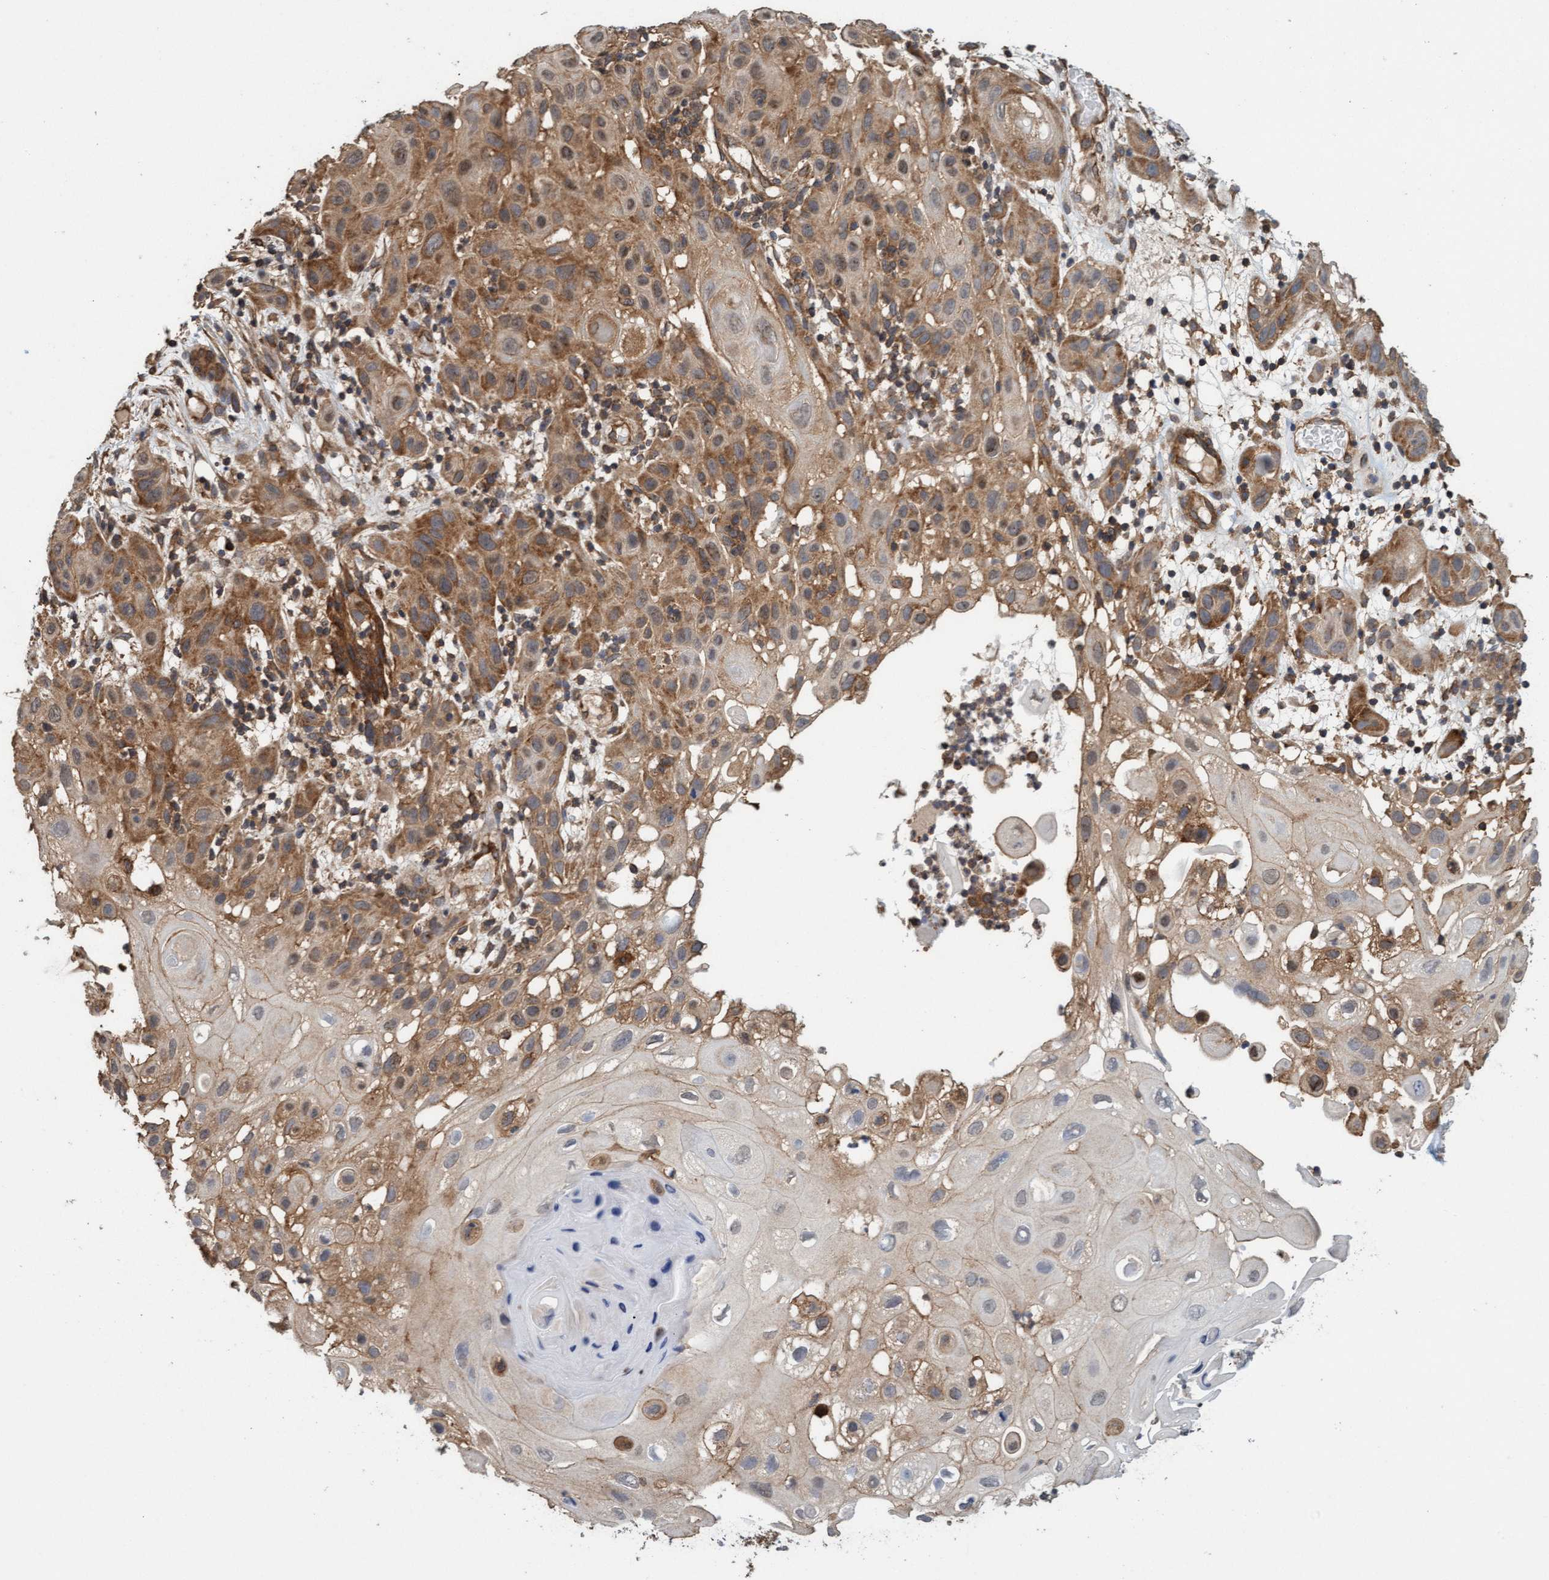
{"staining": {"intensity": "moderate", "quantity": ">75%", "location": "cytoplasmic/membranous"}, "tissue": "skin cancer", "cell_type": "Tumor cells", "image_type": "cancer", "snomed": [{"axis": "morphology", "description": "Squamous cell carcinoma, NOS"}, {"axis": "topography", "description": "Skin"}], "caption": "High-magnification brightfield microscopy of skin cancer stained with DAB (3,3'-diaminobenzidine) (brown) and counterstained with hematoxylin (blue). tumor cells exhibit moderate cytoplasmic/membranous staining is present in about>75% of cells.", "gene": "FXR2", "patient": {"sex": "female", "age": 96}}